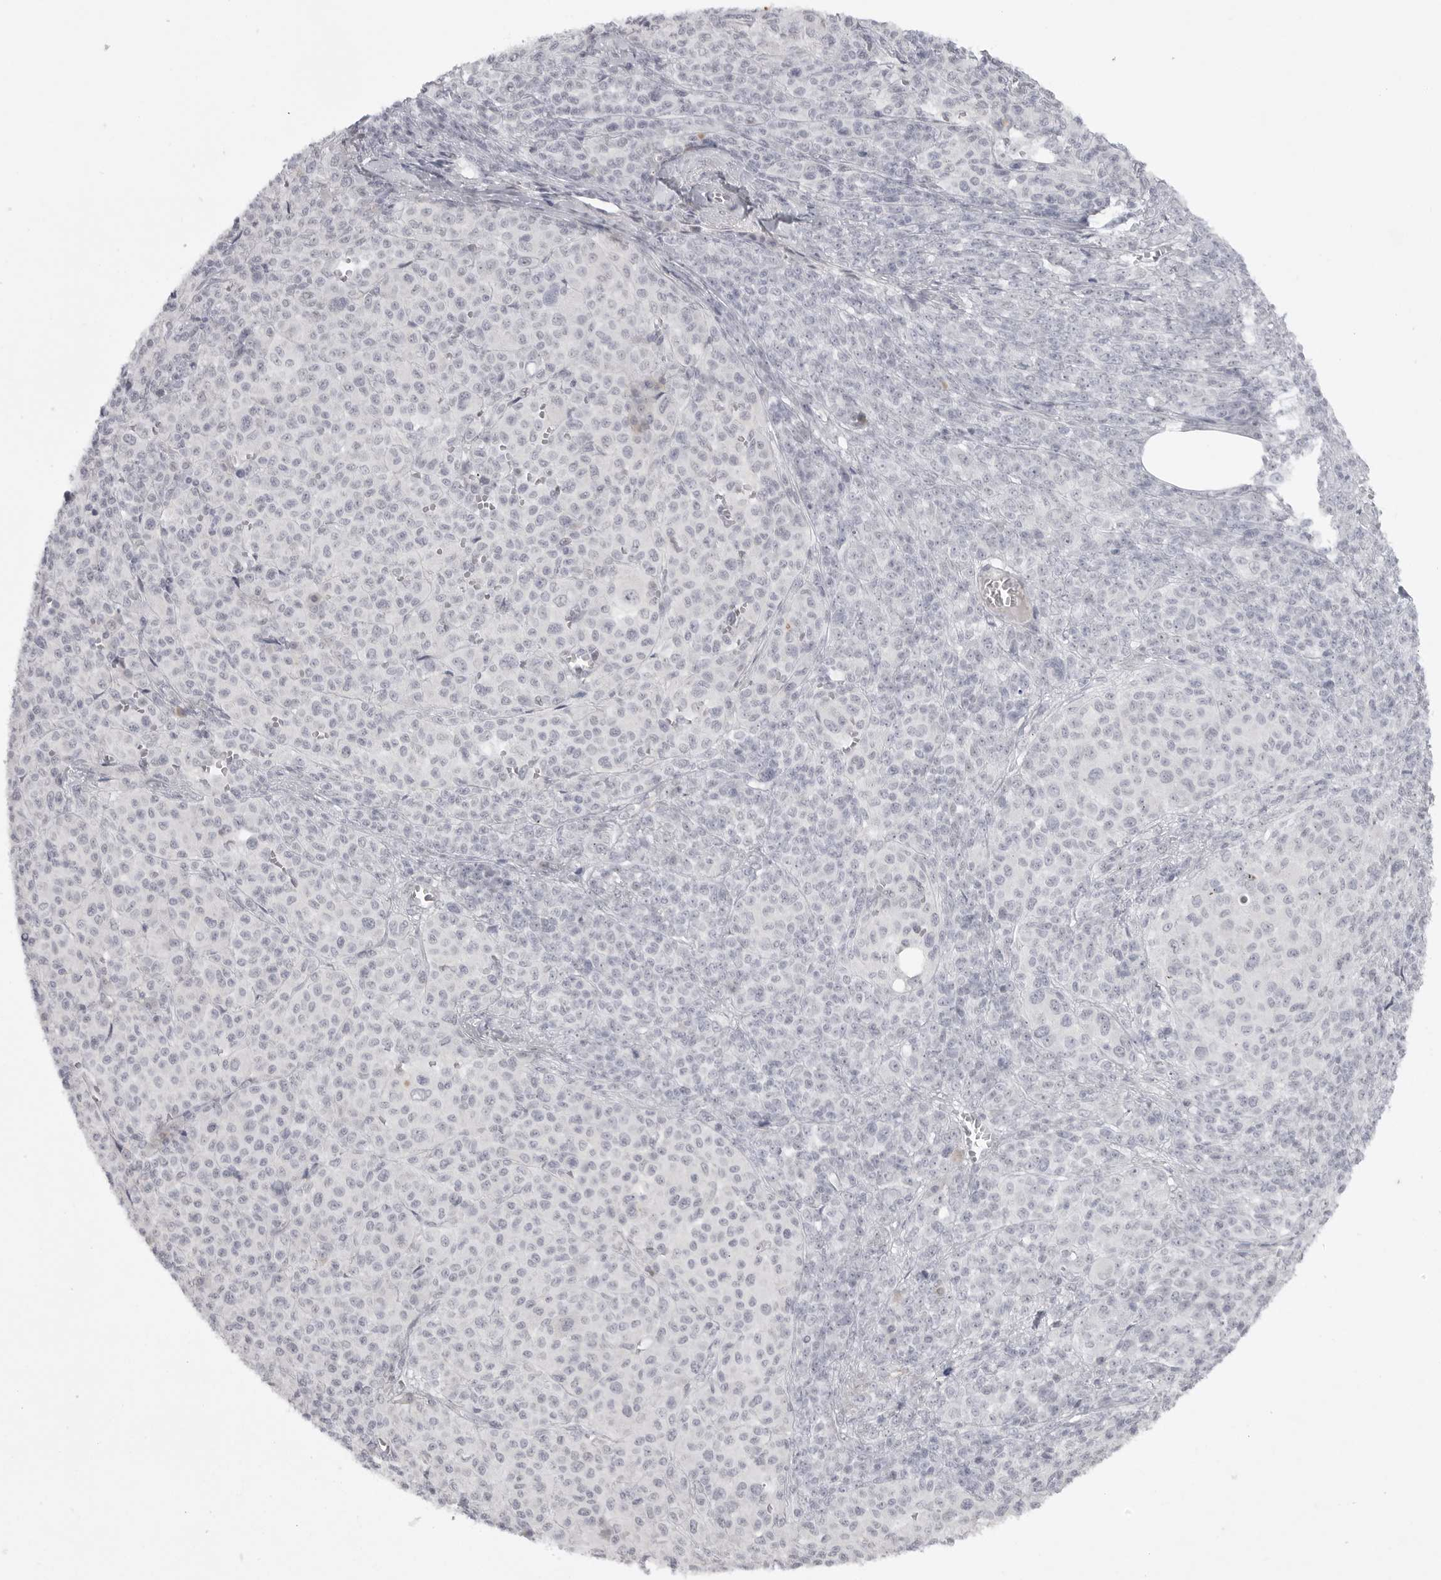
{"staining": {"intensity": "negative", "quantity": "none", "location": "none"}, "tissue": "melanoma", "cell_type": "Tumor cells", "image_type": "cancer", "snomed": [{"axis": "morphology", "description": "Malignant melanoma, Metastatic site"}, {"axis": "topography", "description": "Skin"}], "caption": "Immunohistochemistry (IHC) histopathology image of melanoma stained for a protein (brown), which demonstrates no expression in tumor cells.", "gene": "TCTN3", "patient": {"sex": "female", "age": 74}}